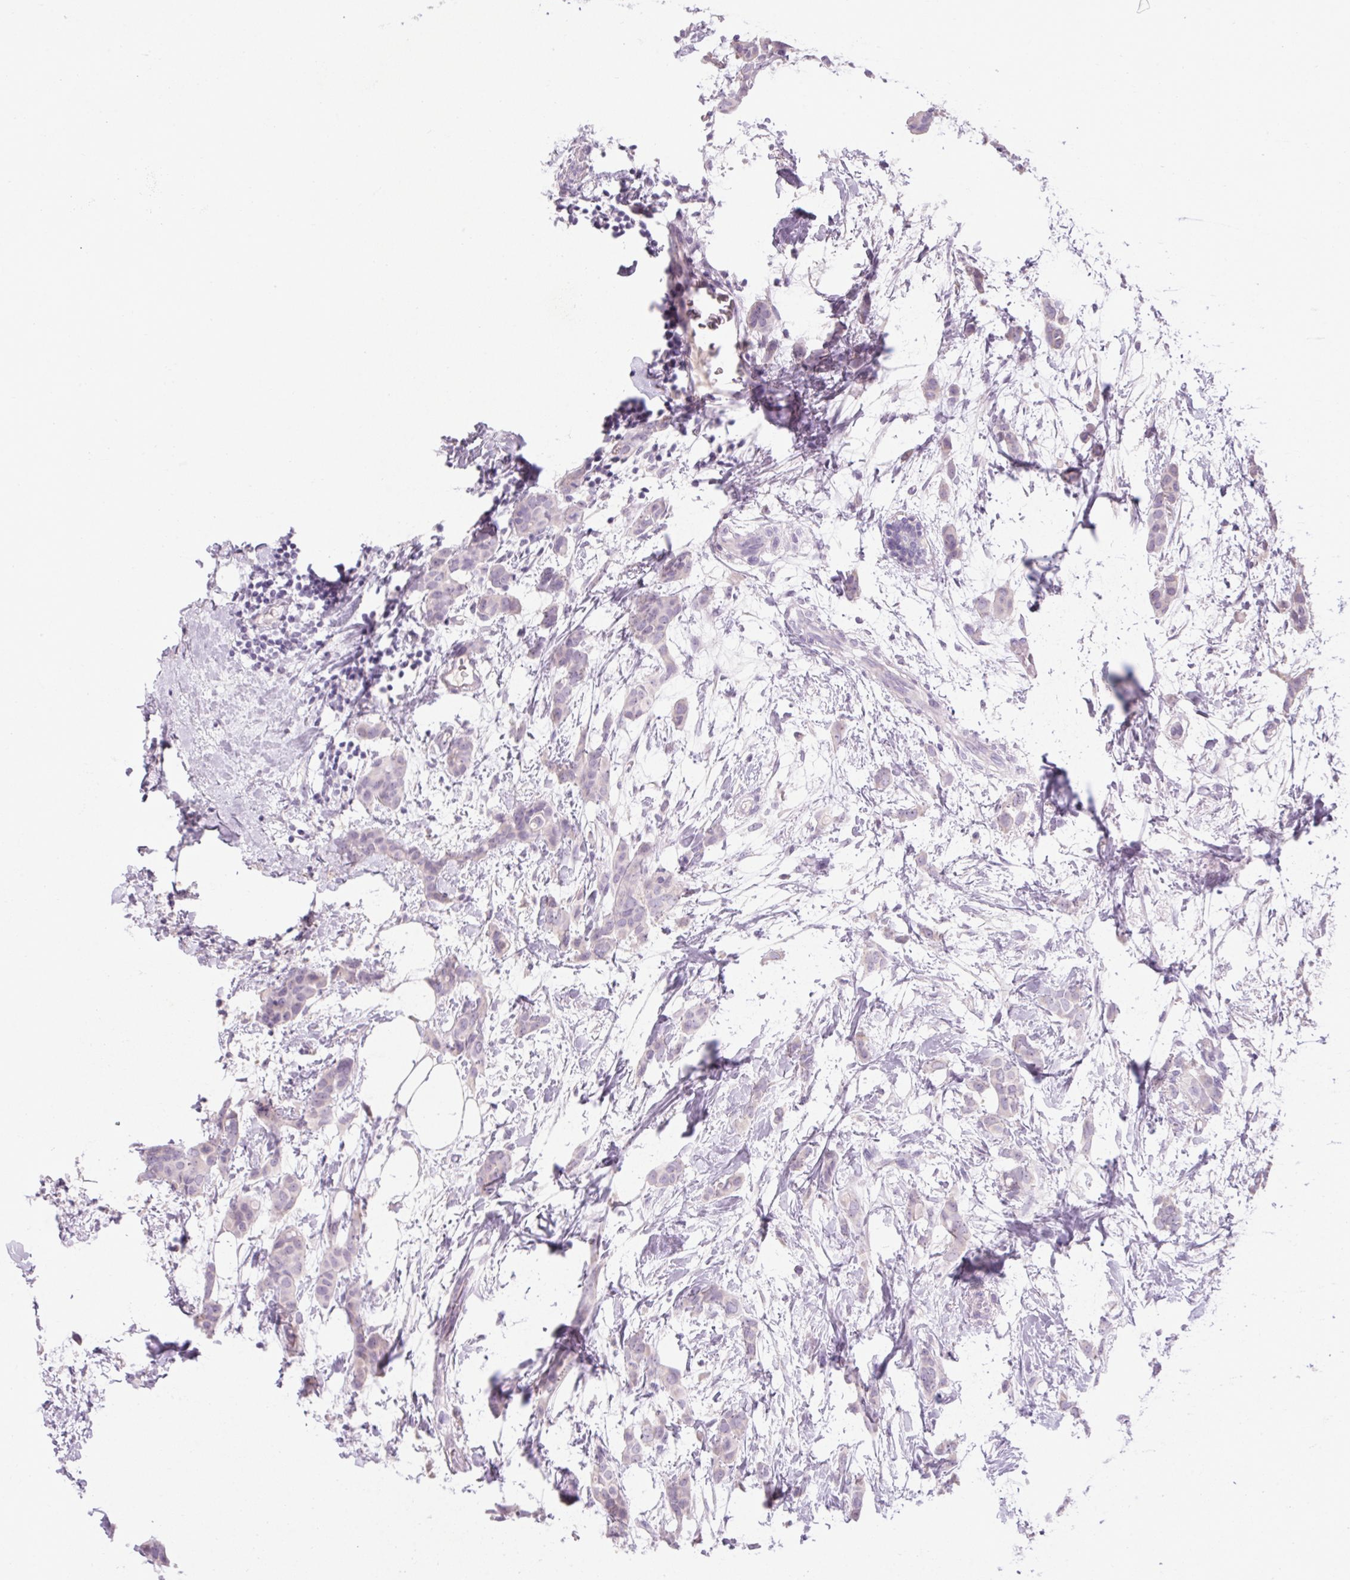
{"staining": {"intensity": "negative", "quantity": "none", "location": "none"}, "tissue": "breast cancer", "cell_type": "Tumor cells", "image_type": "cancer", "snomed": [{"axis": "morphology", "description": "Duct carcinoma"}, {"axis": "topography", "description": "Breast"}], "caption": "Immunohistochemical staining of breast cancer displays no significant expression in tumor cells. Nuclei are stained in blue.", "gene": "RPTN", "patient": {"sex": "female", "age": 62}}